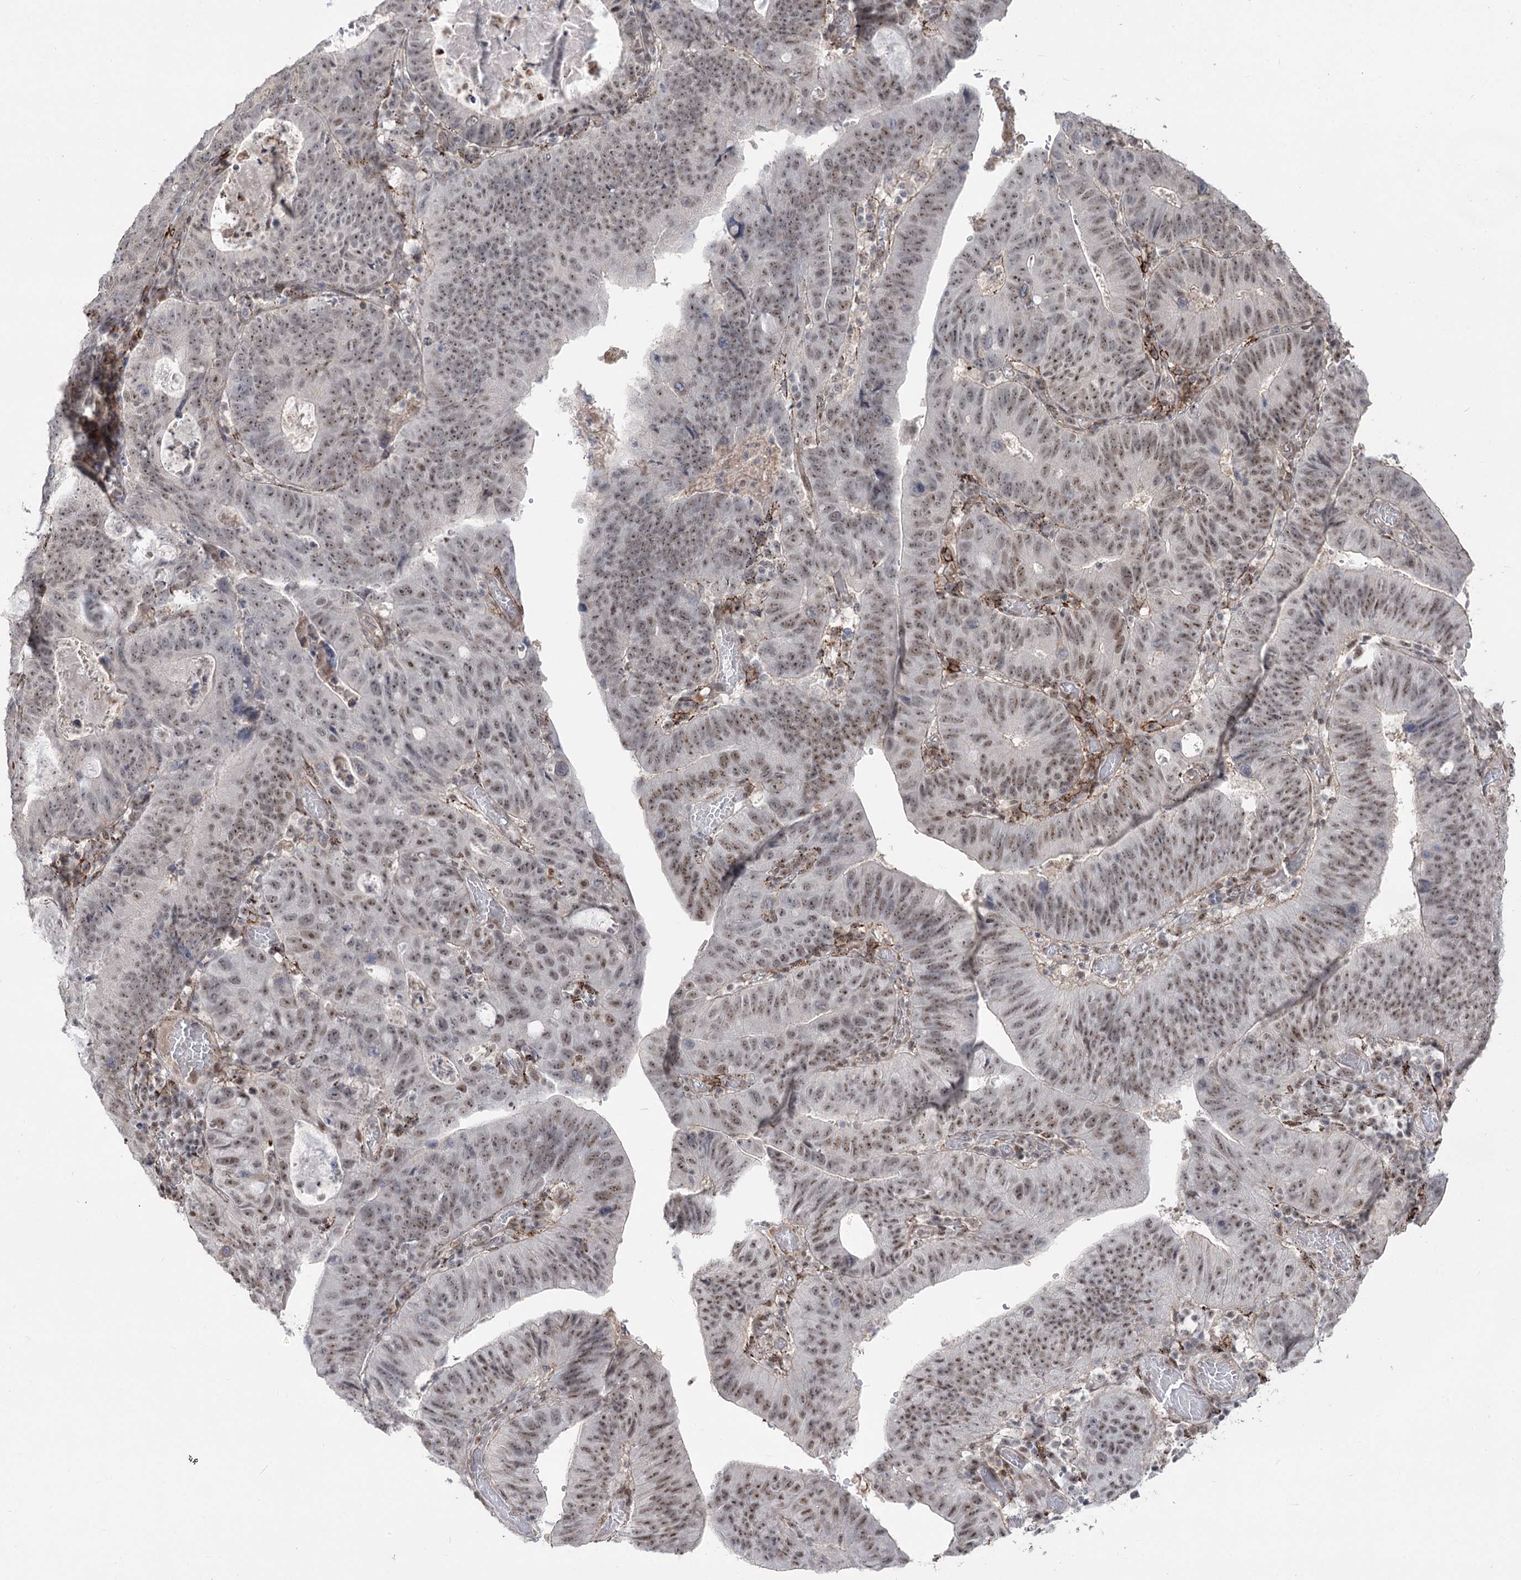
{"staining": {"intensity": "moderate", "quantity": ">75%", "location": "nuclear"}, "tissue": "stomach cancer", "cell_type": "Tumor cells", "image_type": "cancer", "snomed": [{"axis": "morphology", "description": "Adenocarcinoma, NOS"}, {"axis": "topography", "description": "Stomach"}], "caption": "Protein staining of stomach adenocarcinoma tissue reveals moderate nuclear expression in about >75% of tumor cells. (DAB (3,3'-diaminobenzidine) IHC with brightfield microscopy, high magnification).", "gene": "ZSCAN23", "patient": {"sex": "male", "age": 59}}